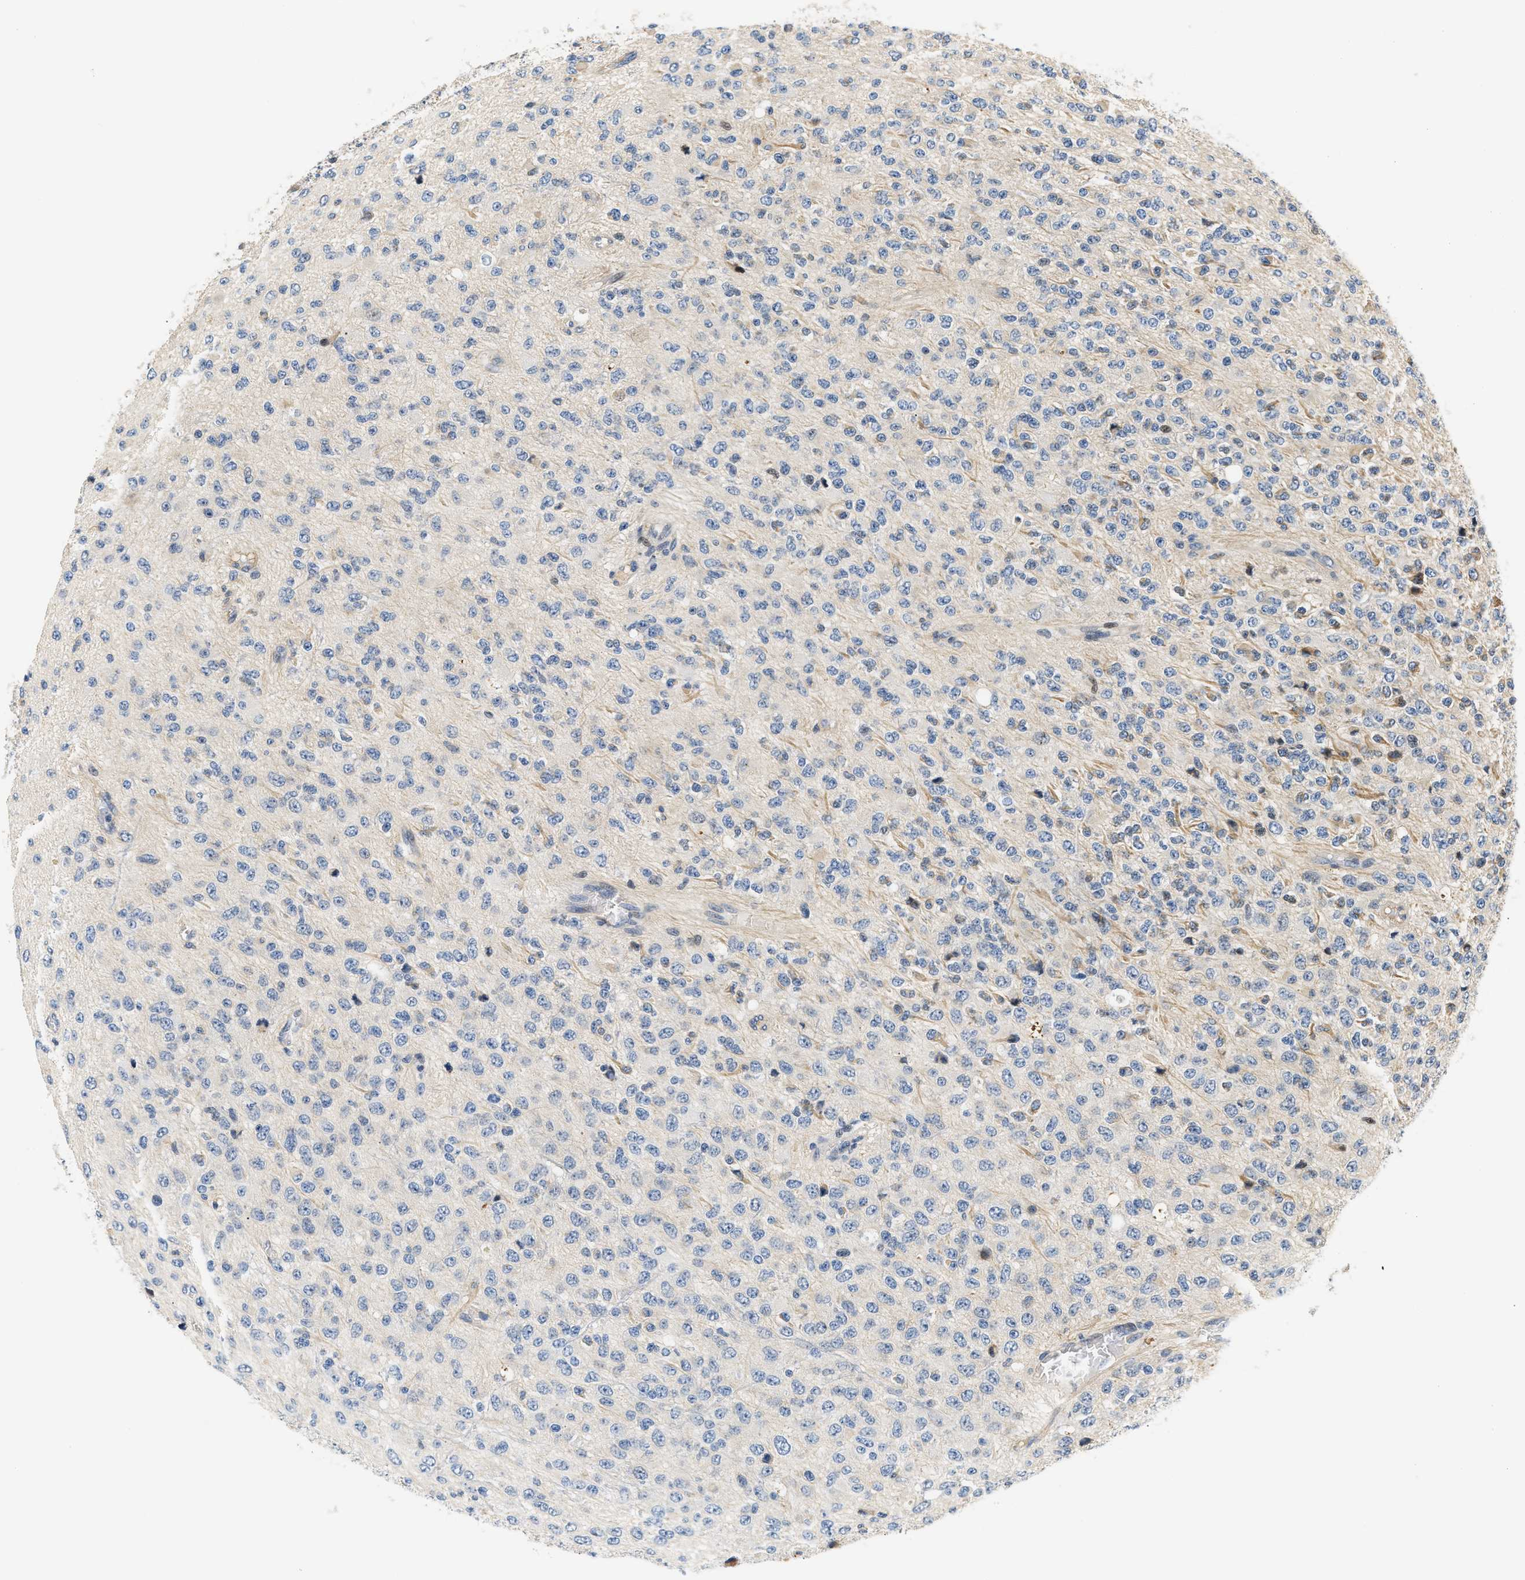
{"staining": {"intensity": "negative", "quantity": "none", "location": "none"}, "tissue": "glioma", "cell_type": "Tumor cells", "image_type": "cancer", "snomed": [{"axis": "morphology", "description": "Glioma, malignant, High grade"}, {"axis": "topography", "description": "pancreas cauda"}], "caption": "The histopathology image shows no staining of tumor cells in glioma.", "gene": "TNIP2", "patient": {"sex": "male", "age": 60}}